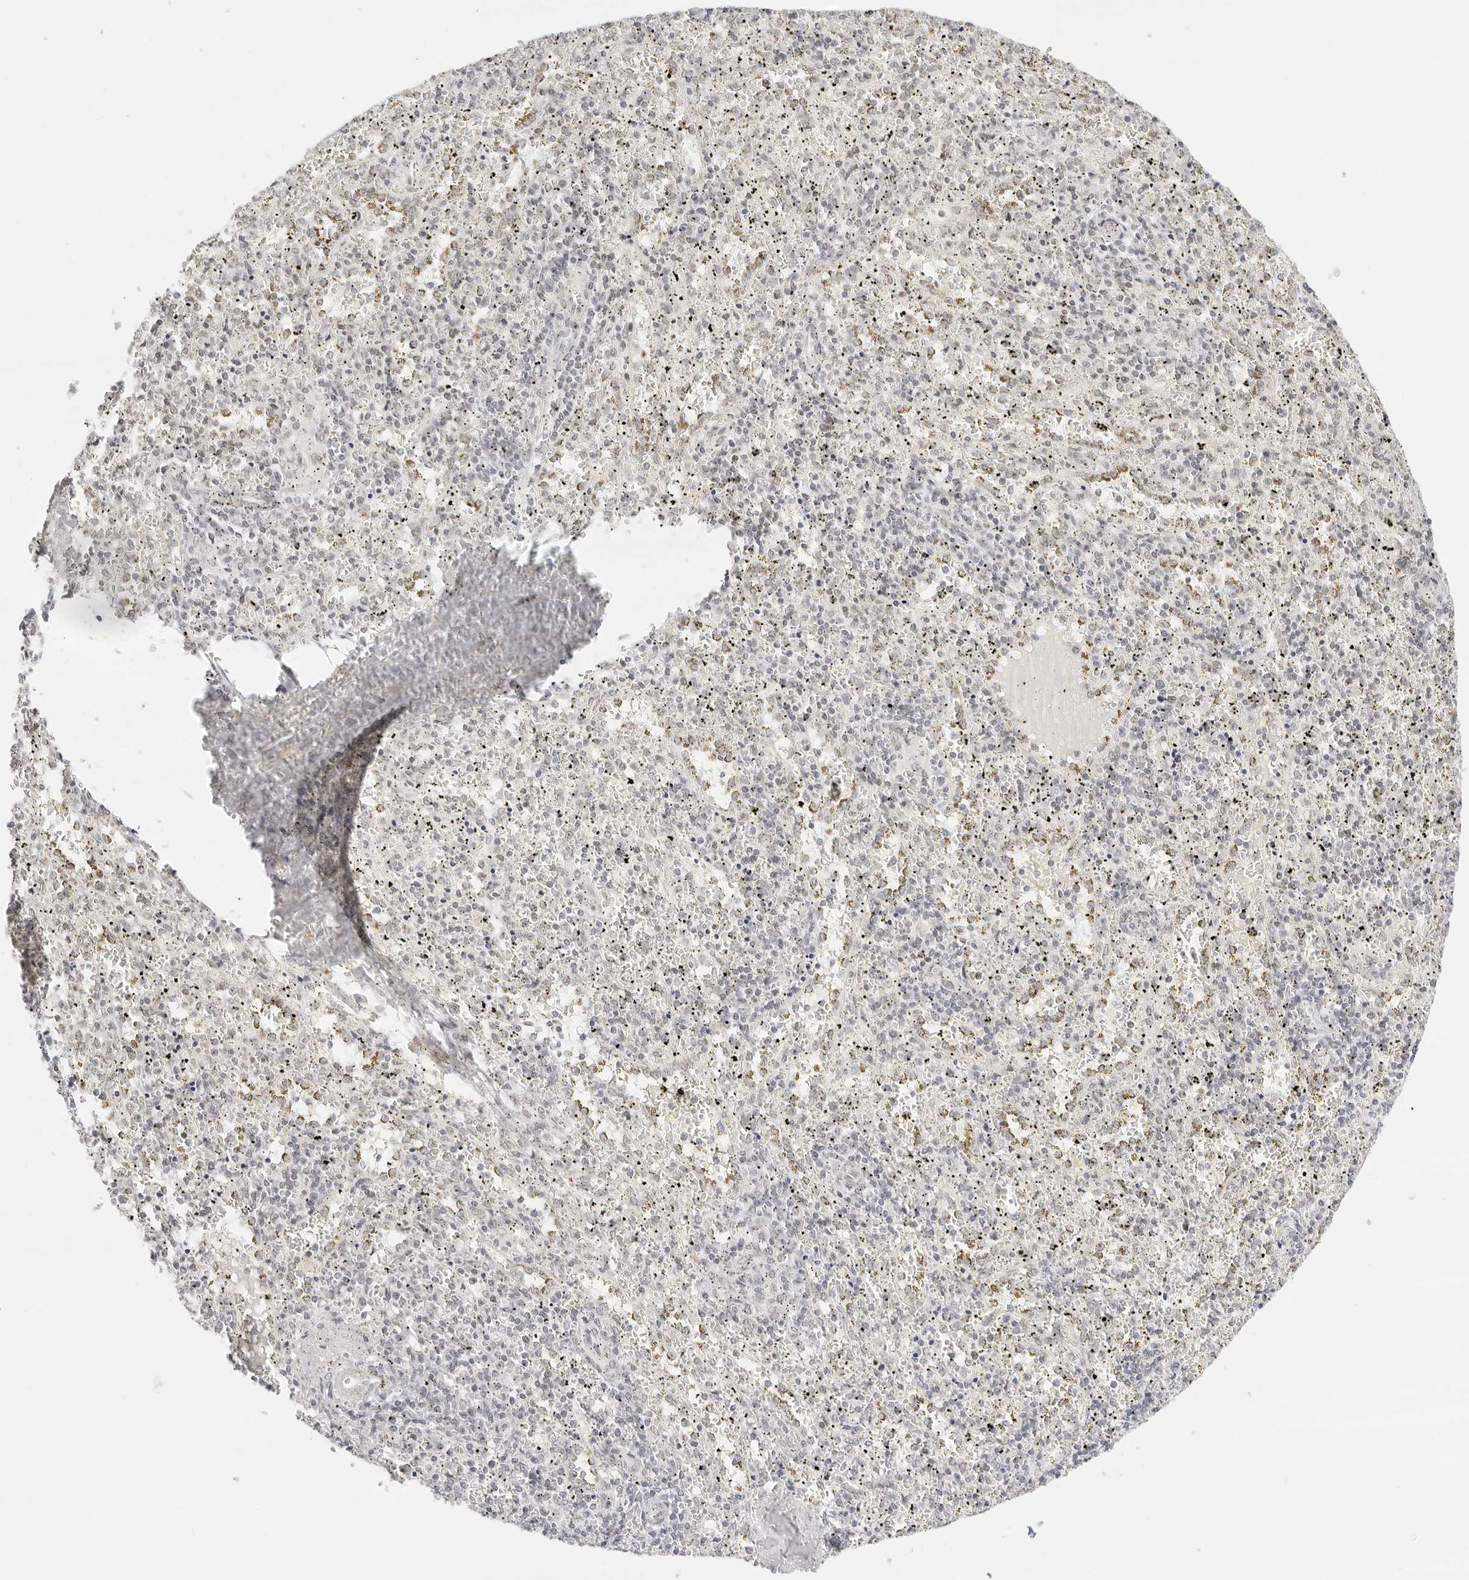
{"staining": {"intensity": "negative", "quantity": "none", "location": "none"}, "tissue": "spleen", "cell_type": "Cells in red pulp", "image_type": "normal", "snomed": [{"axis": "morphology", "description": "Normal tissue, NOS"}, {"axis": "topography", "description": "Spleen"}], "caption": "High magnification brightfield microscopy of normal spleen stained with DAB (3,3'-diaminobenzidine) (brown) and counterstained with hematoxylin (blue): cells in red pulp show no significant positivity.", "gene": "TCIM", "patient": {"sex": "male", "age": 11}}